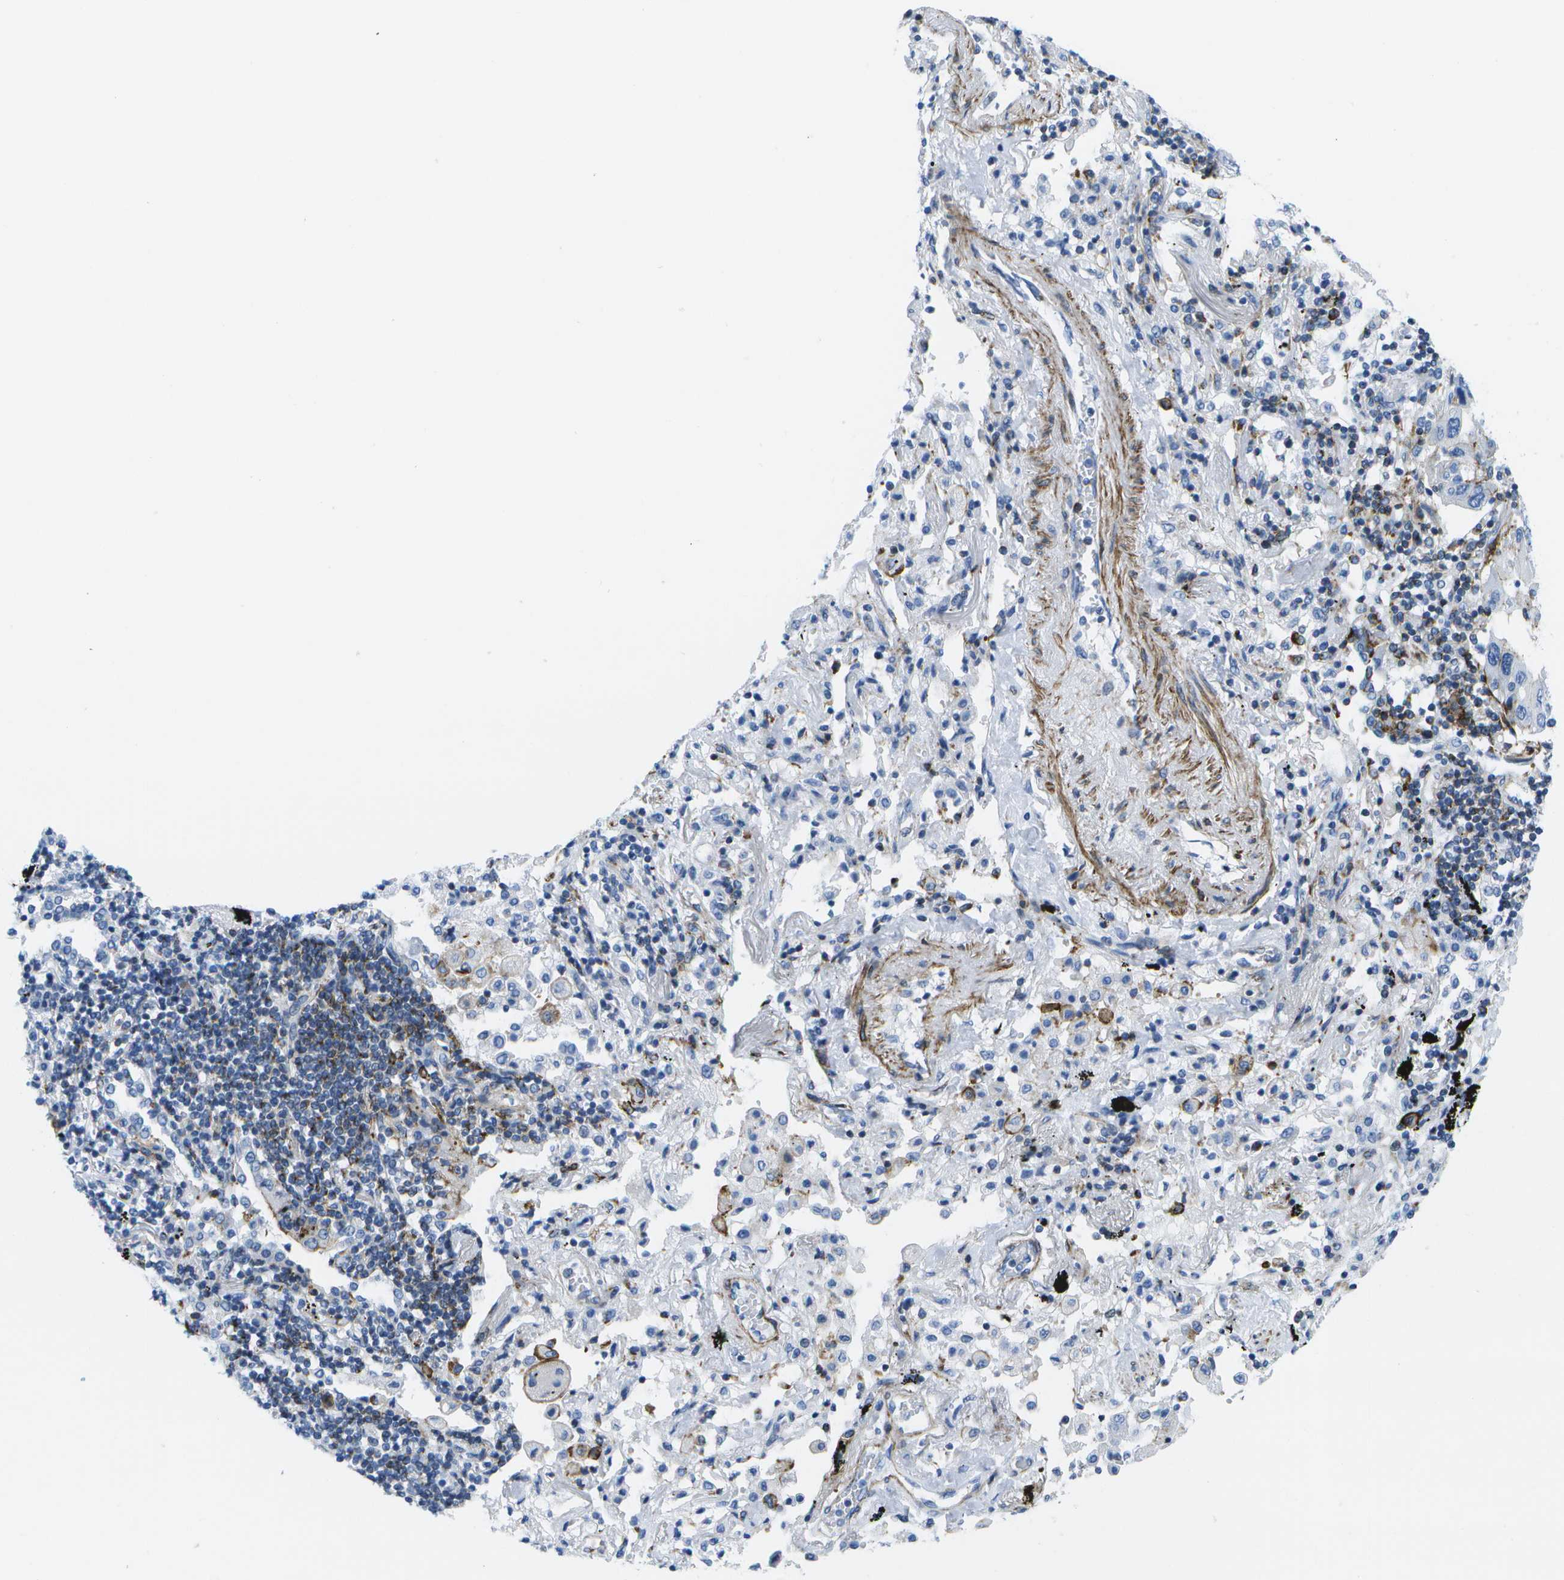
{"staining": {"intensity": "negative", "quantity": "none", "location": "none"}, "tissue": "lung cancer", "cell_type": "Tumor cells", "image_type": "cancer", "snomed": [{"axis": "morphology", "description": "Adenocarcinoma, NOS"}, {"axis": "topography", "description": "Lung"}], "caption": "Protein analysis of lung cancer (adenocarcinoma) reveals no significant positivity in tumor cells.", "gene": "ADGRG6", "patient": {"sex": "female", "age": 65}}